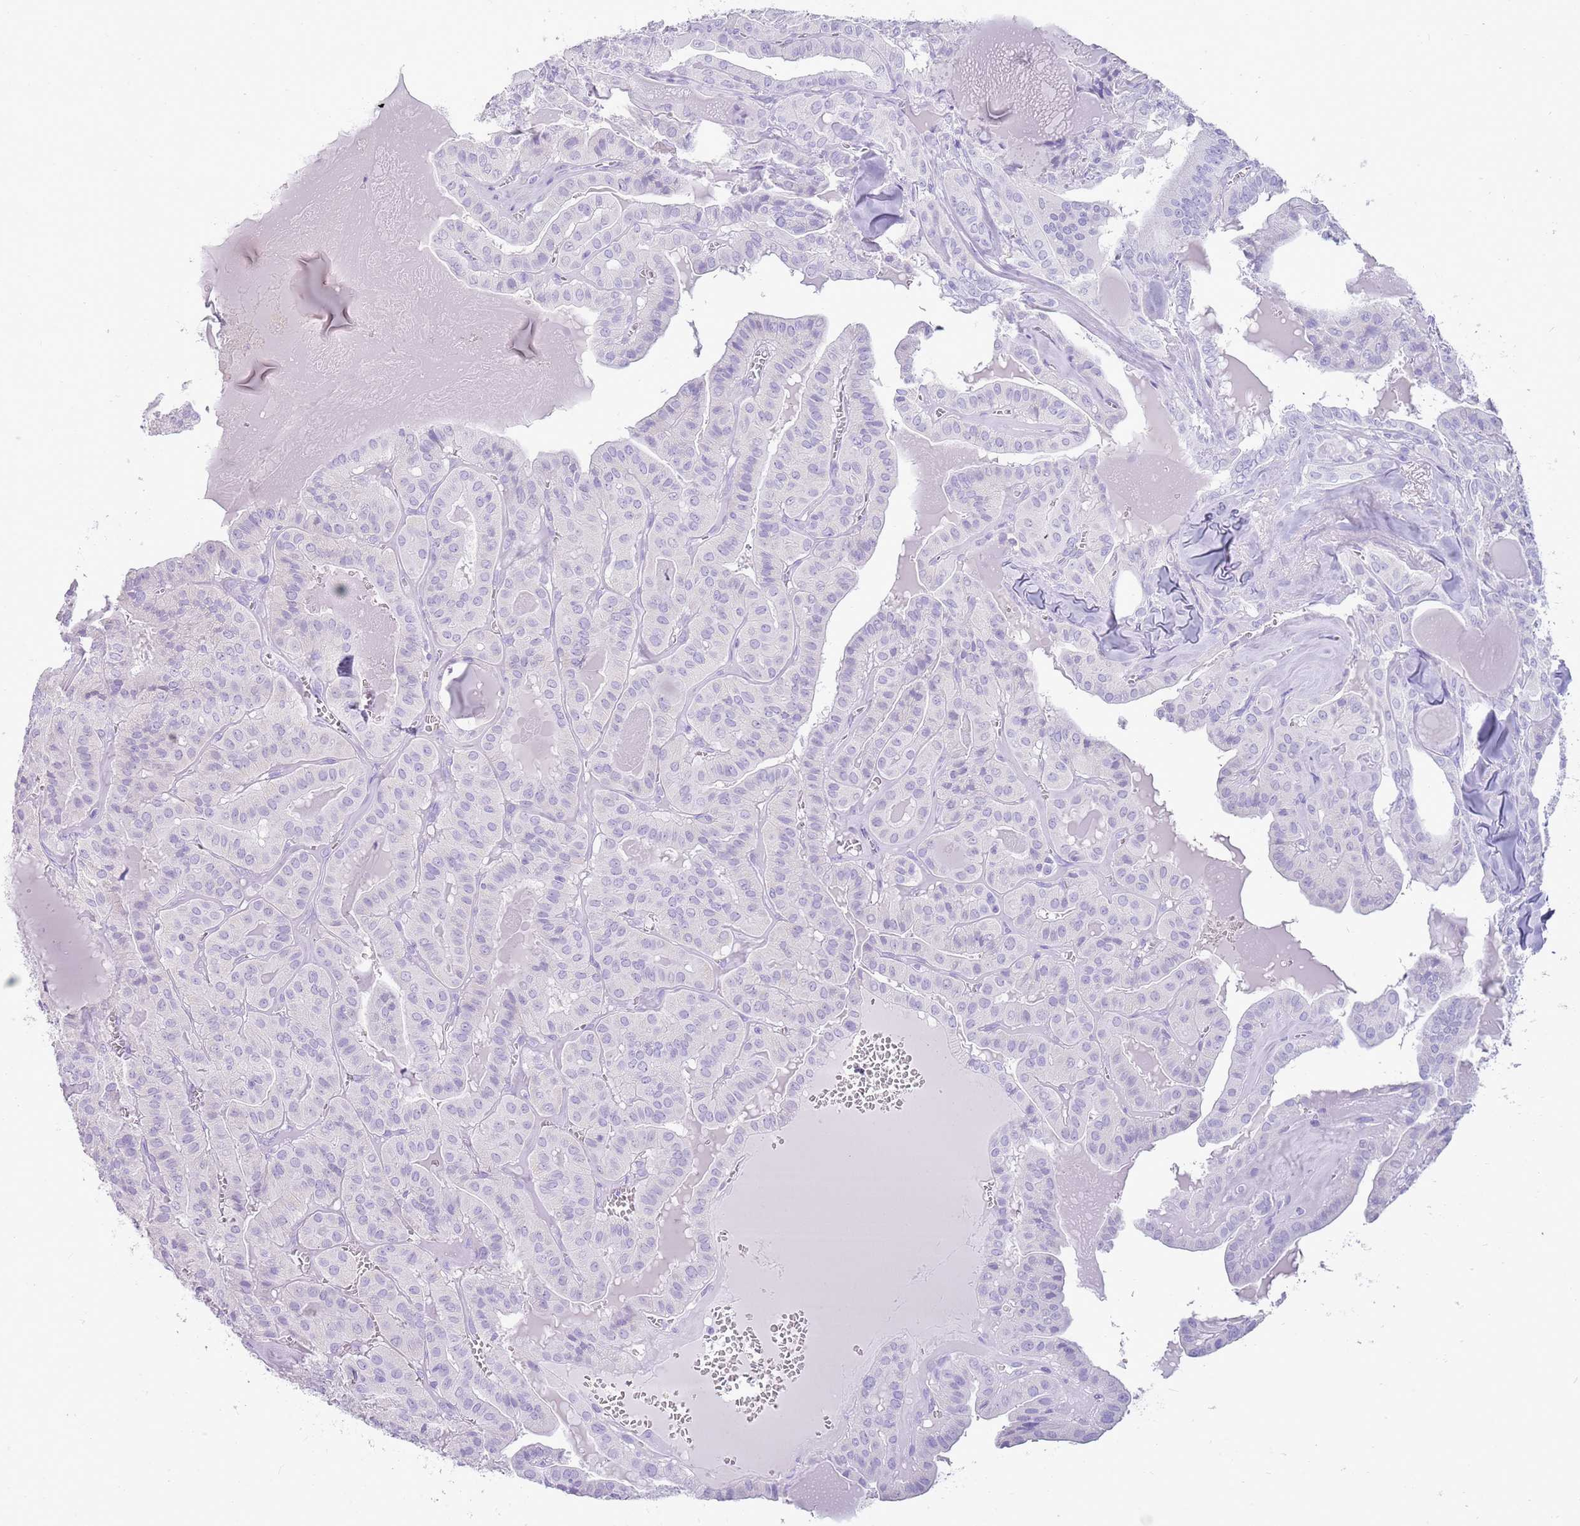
{"staining": {"intensity": "negative", "quantity": "none", "location": "none"}, "tissue": "thyroid cancer", "cell_type": "Tumor cells", "image_type": "cancer", "snomed": [{"axis": "morphology", "description": "Papillary adenocarcinoma, NOS"}, {"axis": "topography", "description": "Thyroid gland"}], "caption": "A histopathology image of papillary adenocarcinoma (thyroid) stained for a protein exhibits no brown staining in tumor cells. (Stains: DAB (3,3'-diaminobenzidine) immunohistochemistry (IHC) with hematoxylin counter stain, Microscopy: brightfield microscopy at high magnification).", "gene": "NBPF3", "patient": {"sex": "male", "age": 52}}